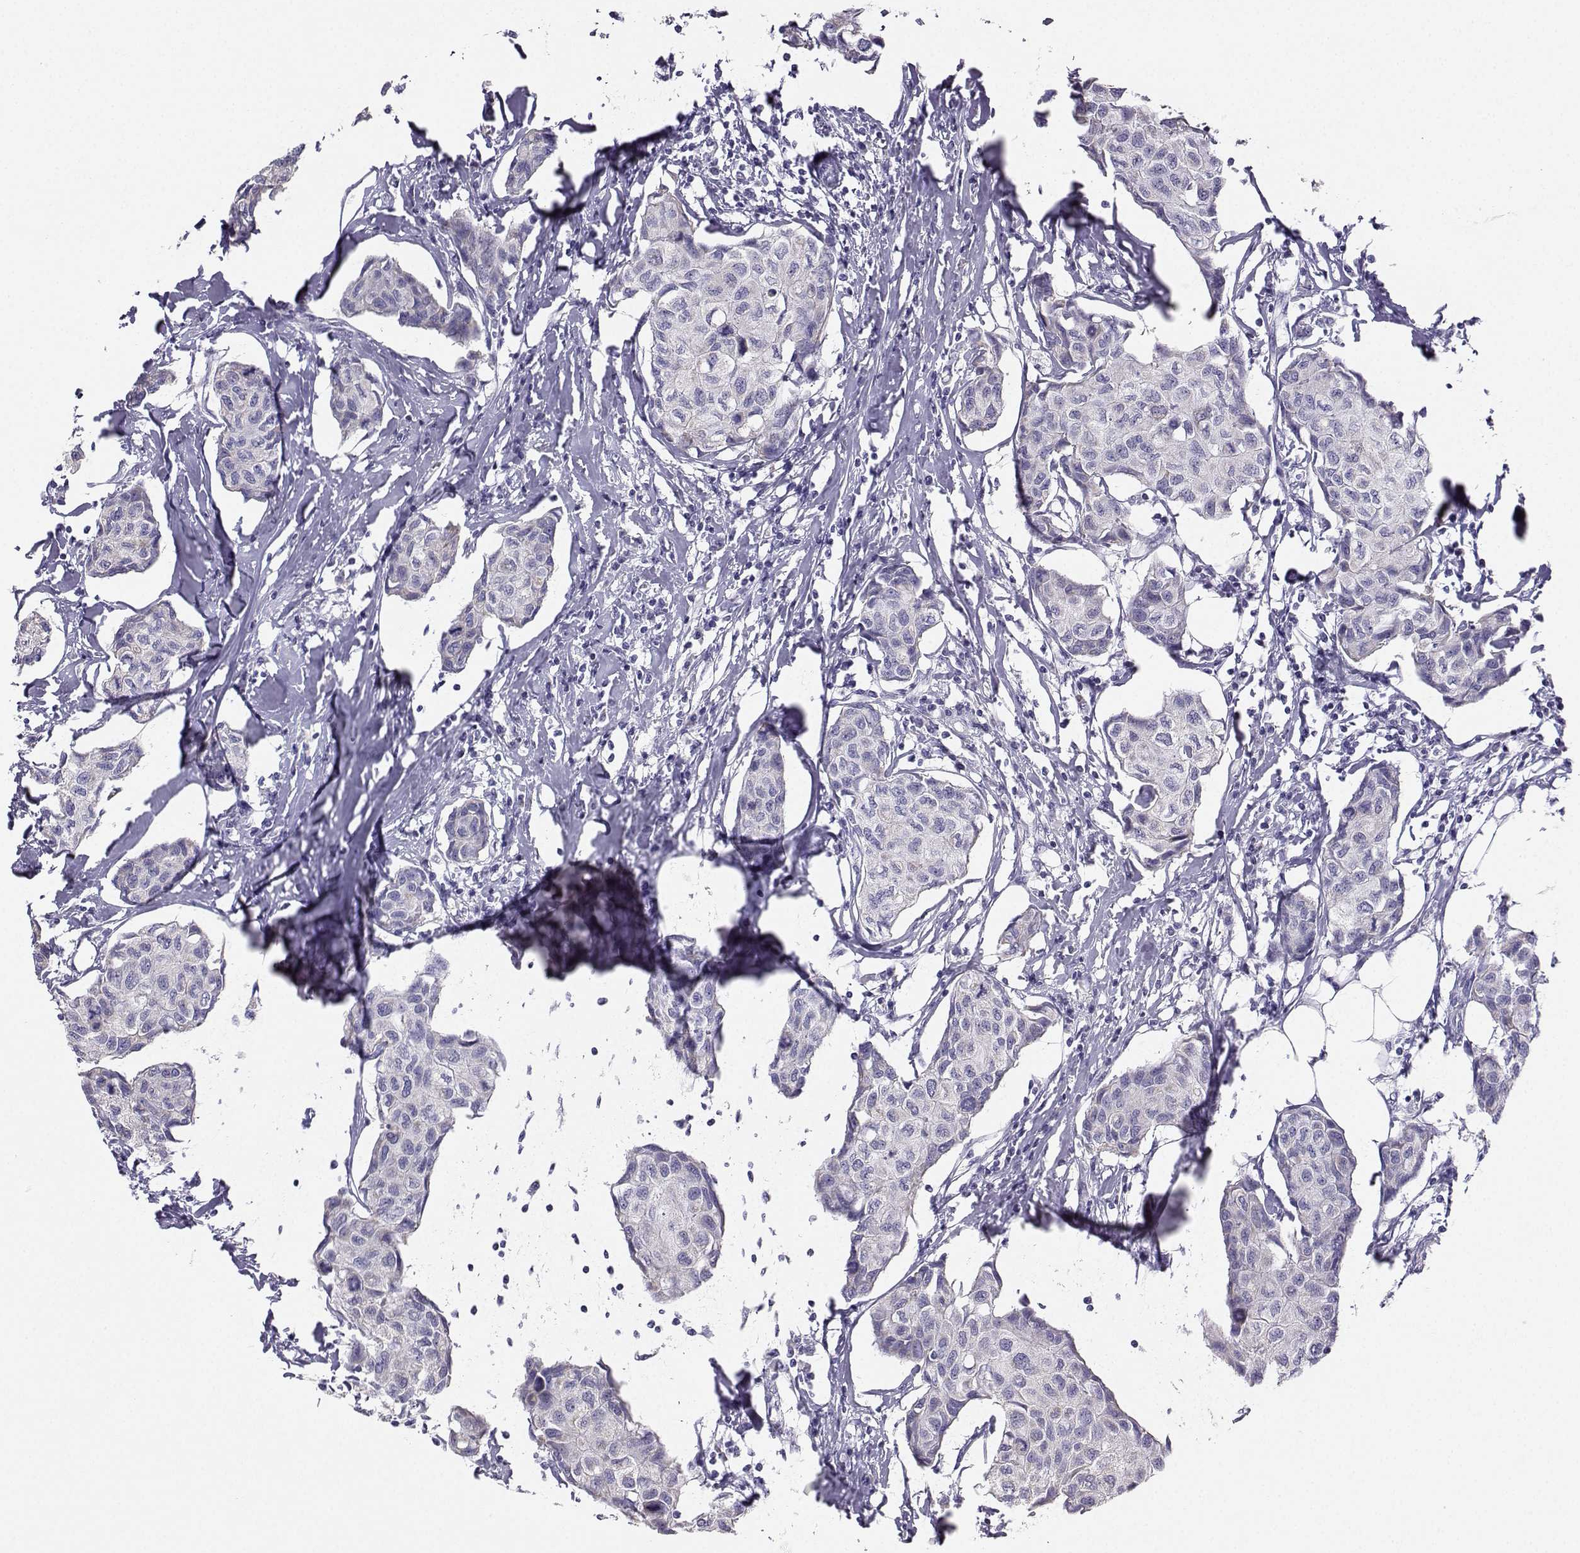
{"staining": {"intensity": "negative", "quantity": "none", "location": "none"}, "tissue": "breast cancer", "cell_type": "Tumor cells", "image_type": "cancer", "snomed": [{"axis": "morphology", "description": "Duct carcinoma"}, {"axis": "topography", "description": "Breast"}], "caption": "Tumor cells are negative for protein expression in human infiltrating ductal carcinoma (breast).", "gene": "AVP", "patient": {"sex": "female", "age": 80}}